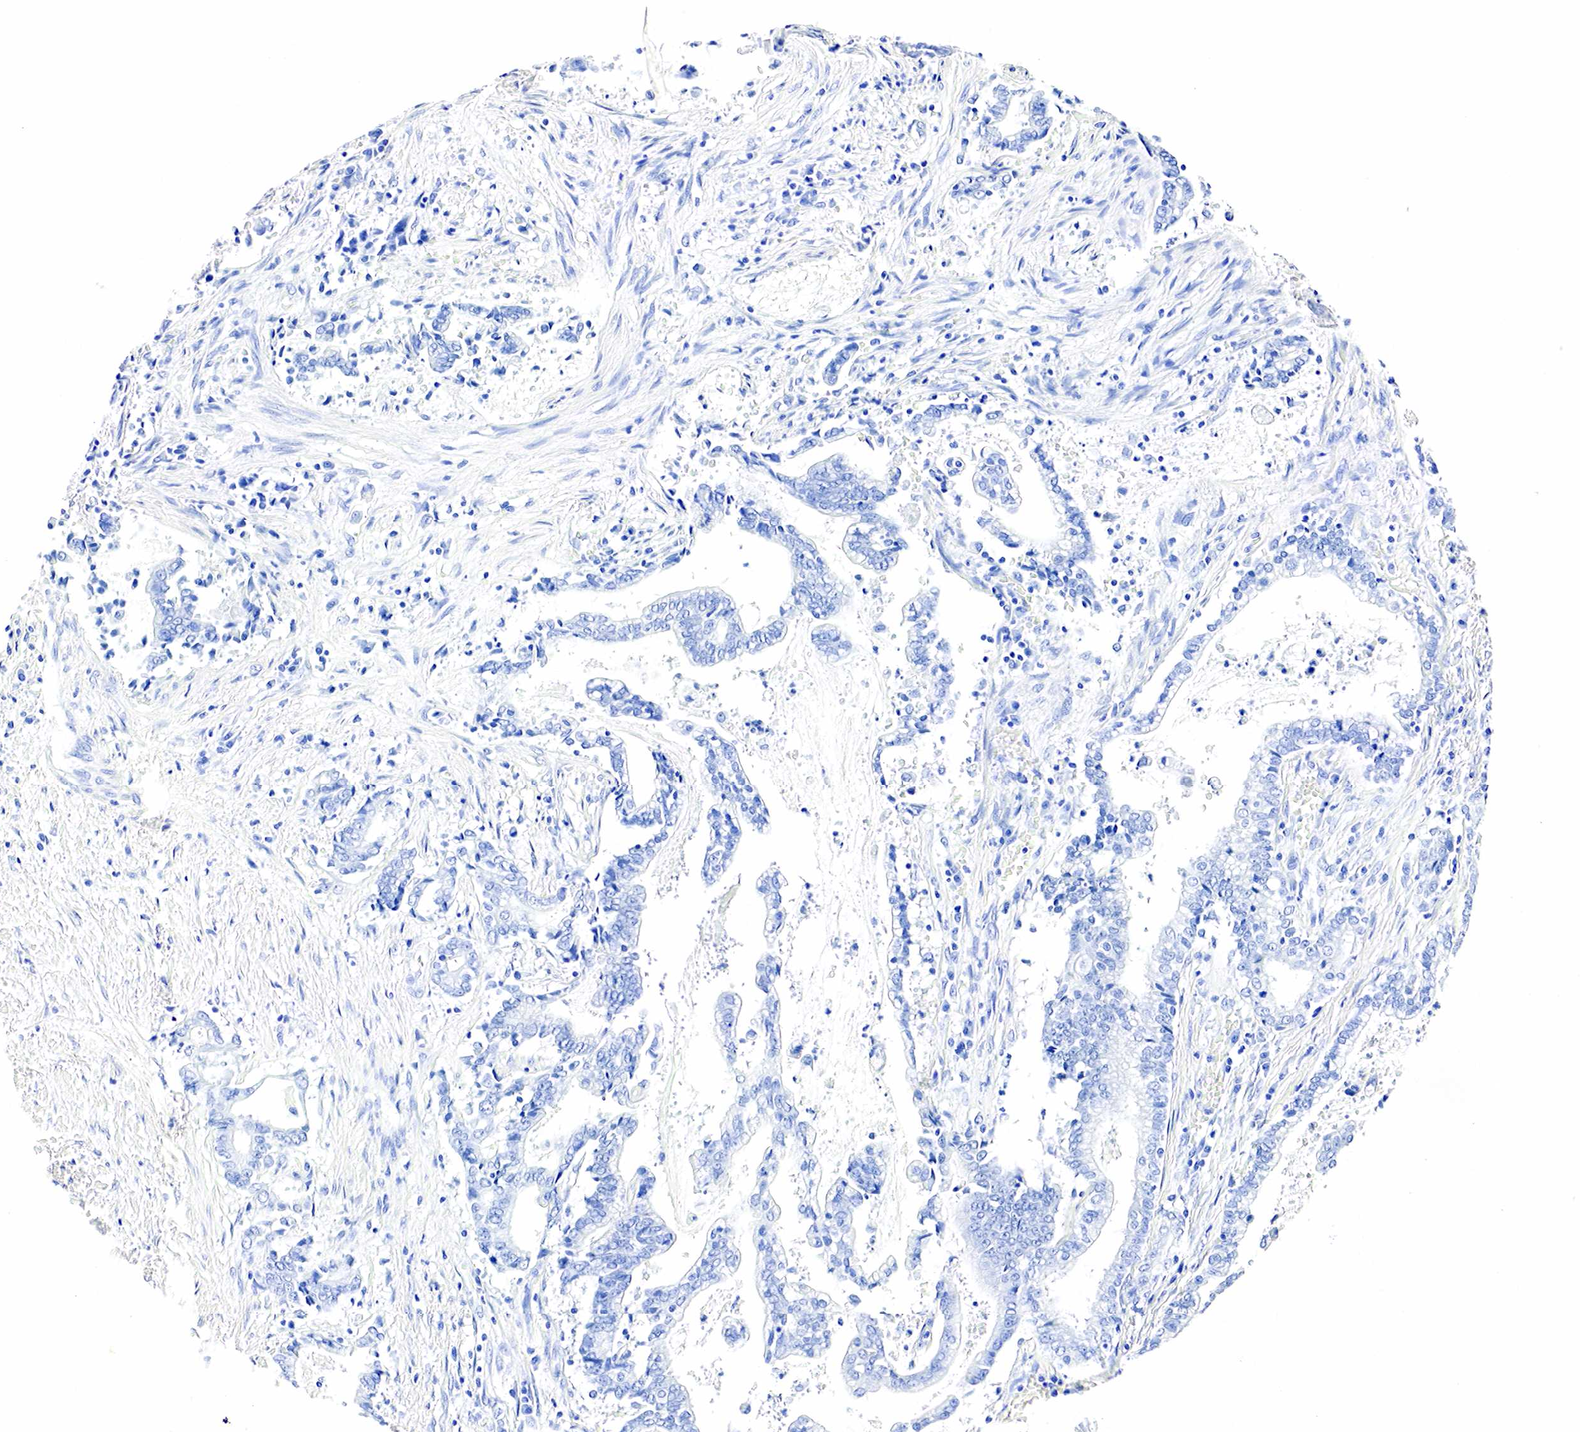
{"staining": {"intensity": "negative", "quantity": "none", "location": "none"}, "tissue": "liver cancer", "cell_type": "Tumor cells", "image_type": "cancer", "snomed": [{"axis": "morphology", "description": "Cholangiocarcinoma"}, {"axis": "topography", "description": "Liver"}], "caption": "High power microscopy micrograph of an immunohistochemistry (IHC) histopathology image of cholangiocarcinoma (liver), revealing no significant staining in tumor cells. (DAB immunohistochemistry, high magnification).", "gene": "ACP3", "patient": {"sex": "male", "age": 57}}